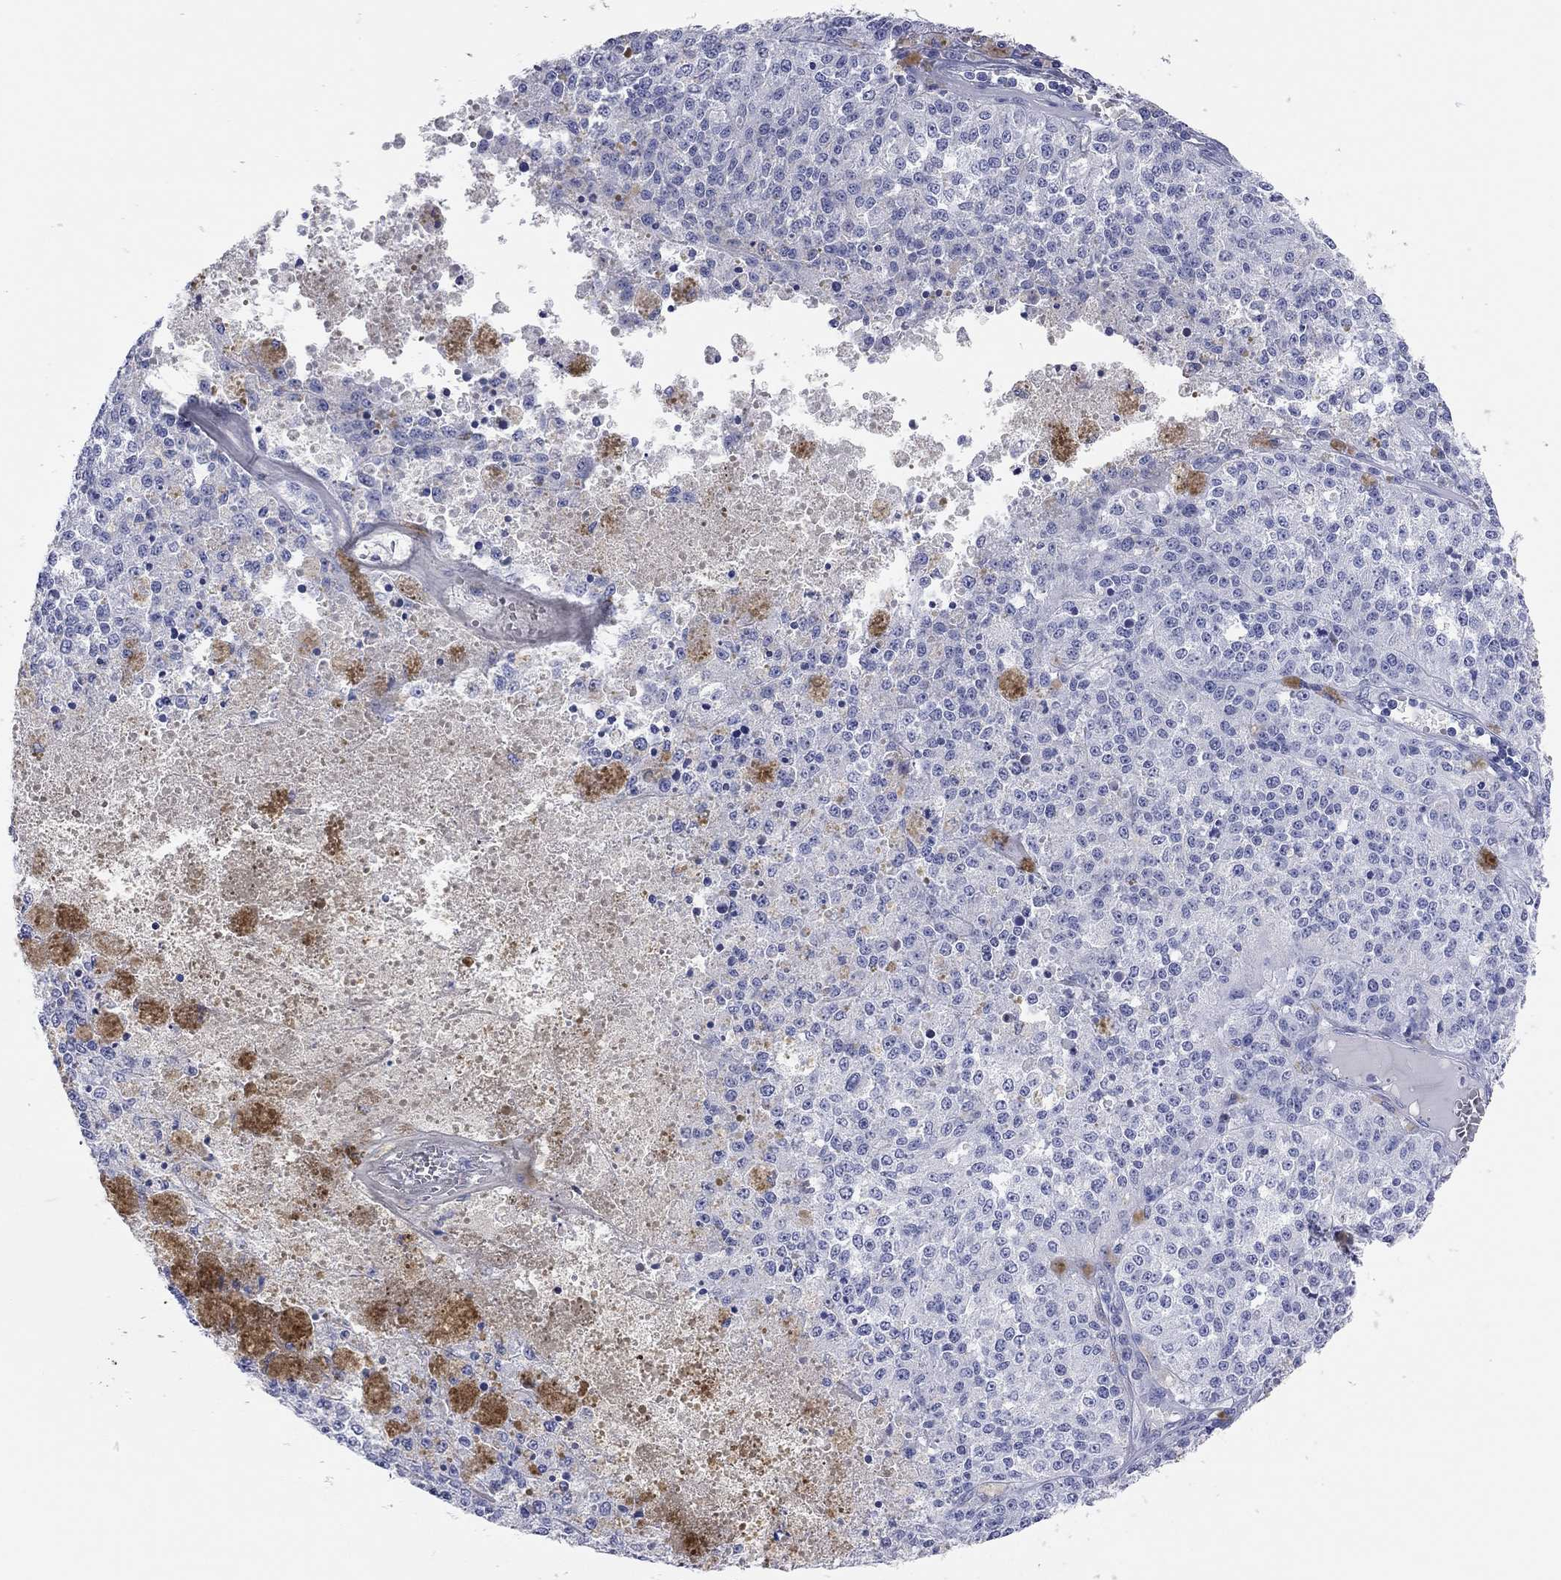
{"staining": {"intensity": "negative", "quantity": "none", "location": "none"}, "tissue": "melanoma", "cell_type": "Tumor cells", "image_type": "cancer", "snomed": [{"axis": "morphology", "description": "Malignant melanoma, Metastatic site"}, {"axis": "topography", "description": "Lymph node"}], "caption": "Protein analysis of melanoma shows no significant staining in tumor cells. (DAB IHC, high magnification).", "gene": "TMEM221", "patient": {"sex": "female", "age": 64}}